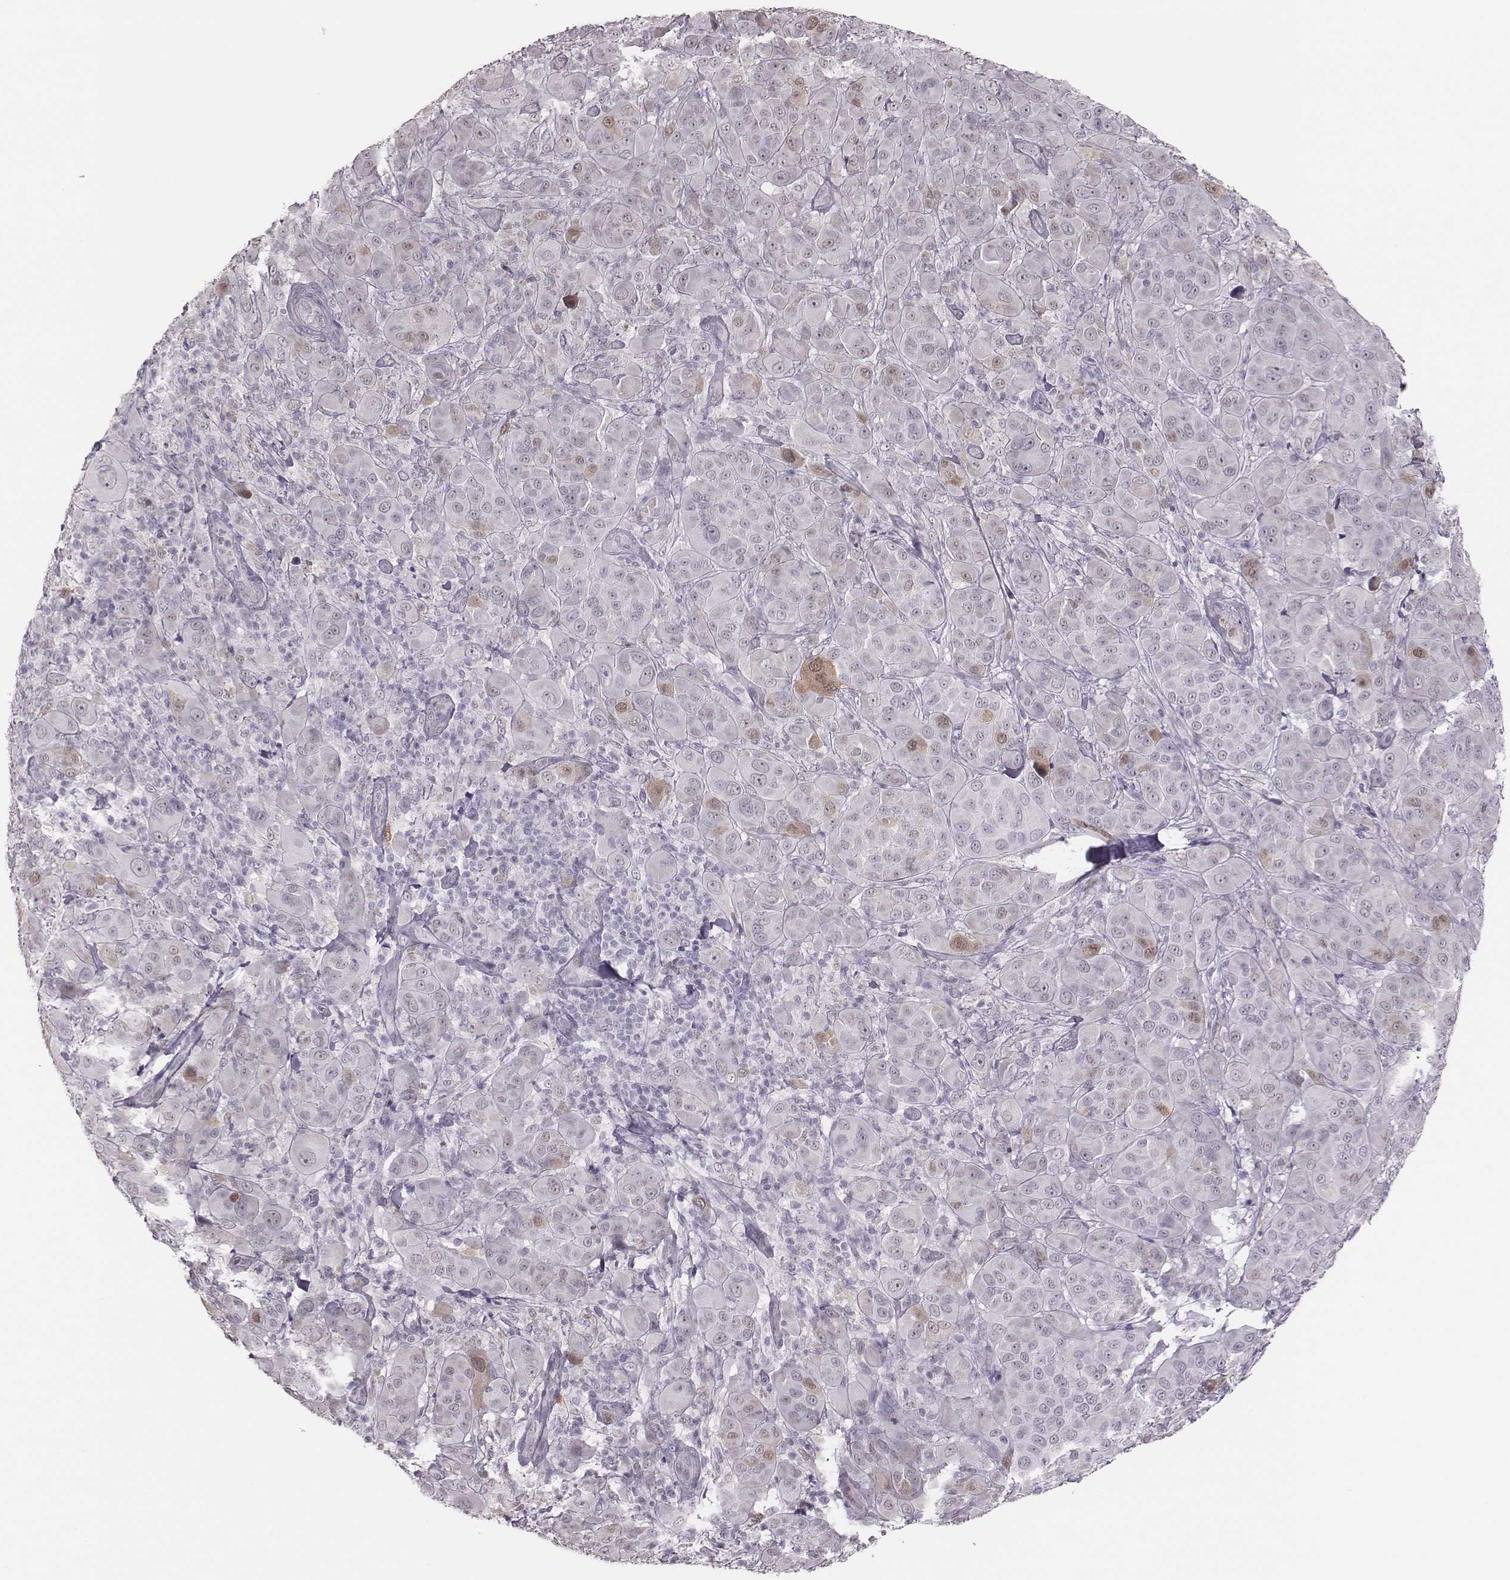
{"staining": {"intensity": "moderate", "quantity": "<25%", "location": "cytoplasmic/membranous,nuclear"}, "tissue": "melanoma", "cell_type": "Tumor cells", "image_type": "cancer", "snomed": [{"axis": "morphology", "description": "Malignant melanoma, NOS"}, {"axis": "topography", "description": "Skin"}], "caption": "This photomicrograph exhibits melanoma stained with immunohistochemistry (IHC) to label a protein in brown. The cytoplasmic/membranous and nuclear of tumor cells show moderate positivity for the protein. Nuclei are counter-stained blue.", "gene": "PBK", "patient": {"sex": "female", "age": 87}}